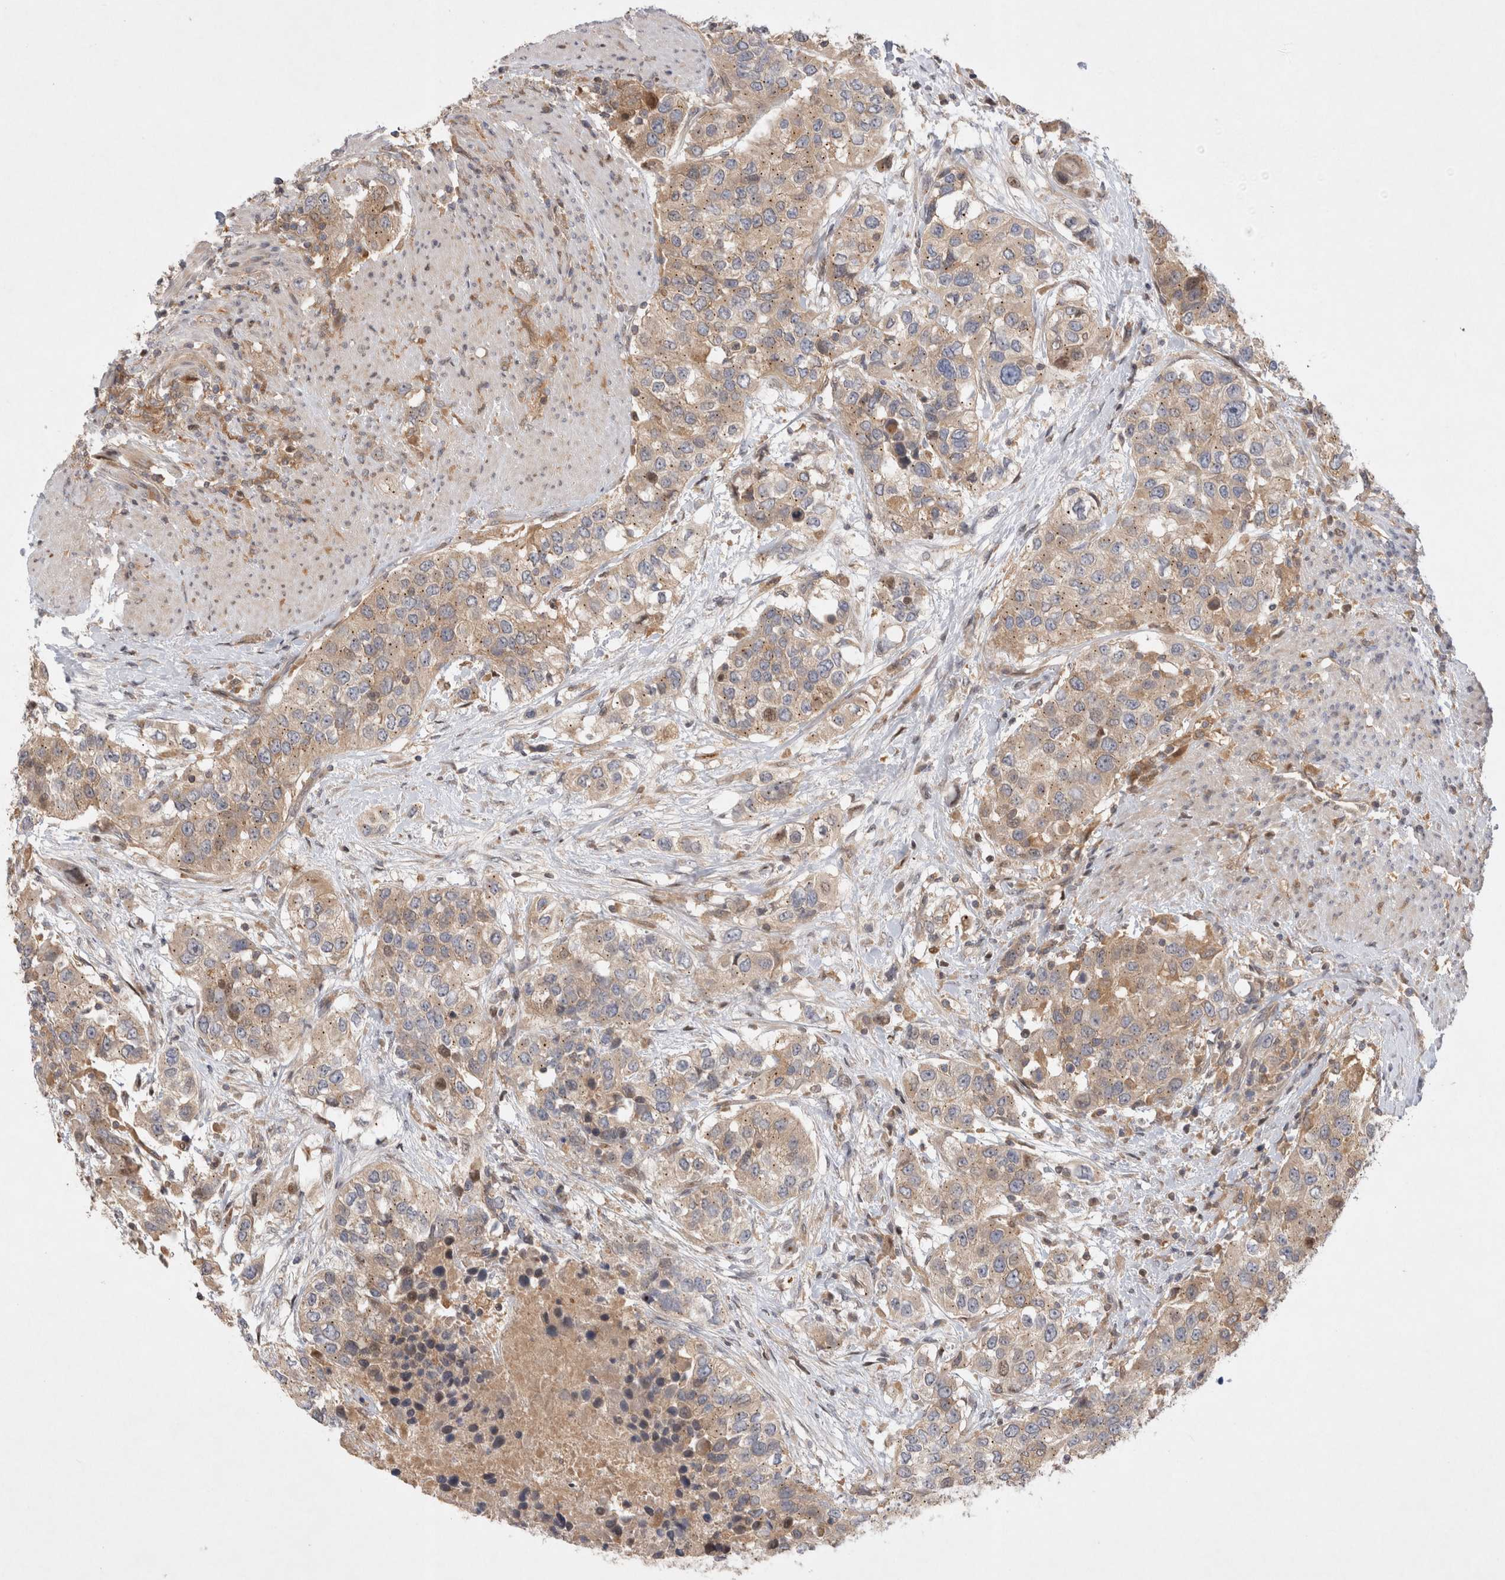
{"staining": {"intensity": "weak", "quantity": ">75%", "location": "cytoplasmic/membranous"}, "tissue": "urothelial cancer", "cell_type": "Tumor cells", "image_type": "cancer", "snomed": [{"axis": "morphology", "description": "Urothelial carcinoma, High grade"}, {"axis": "topography", "description": "Urinary bladder"}], "caption": "An image of human urothelial carcinoma (high-grade) stained for a protein shows weak cytoplasmic/membranous brown staining in tumor cells.", "gene": "HTT", "patient": {"sex": "female", "age": 80}}